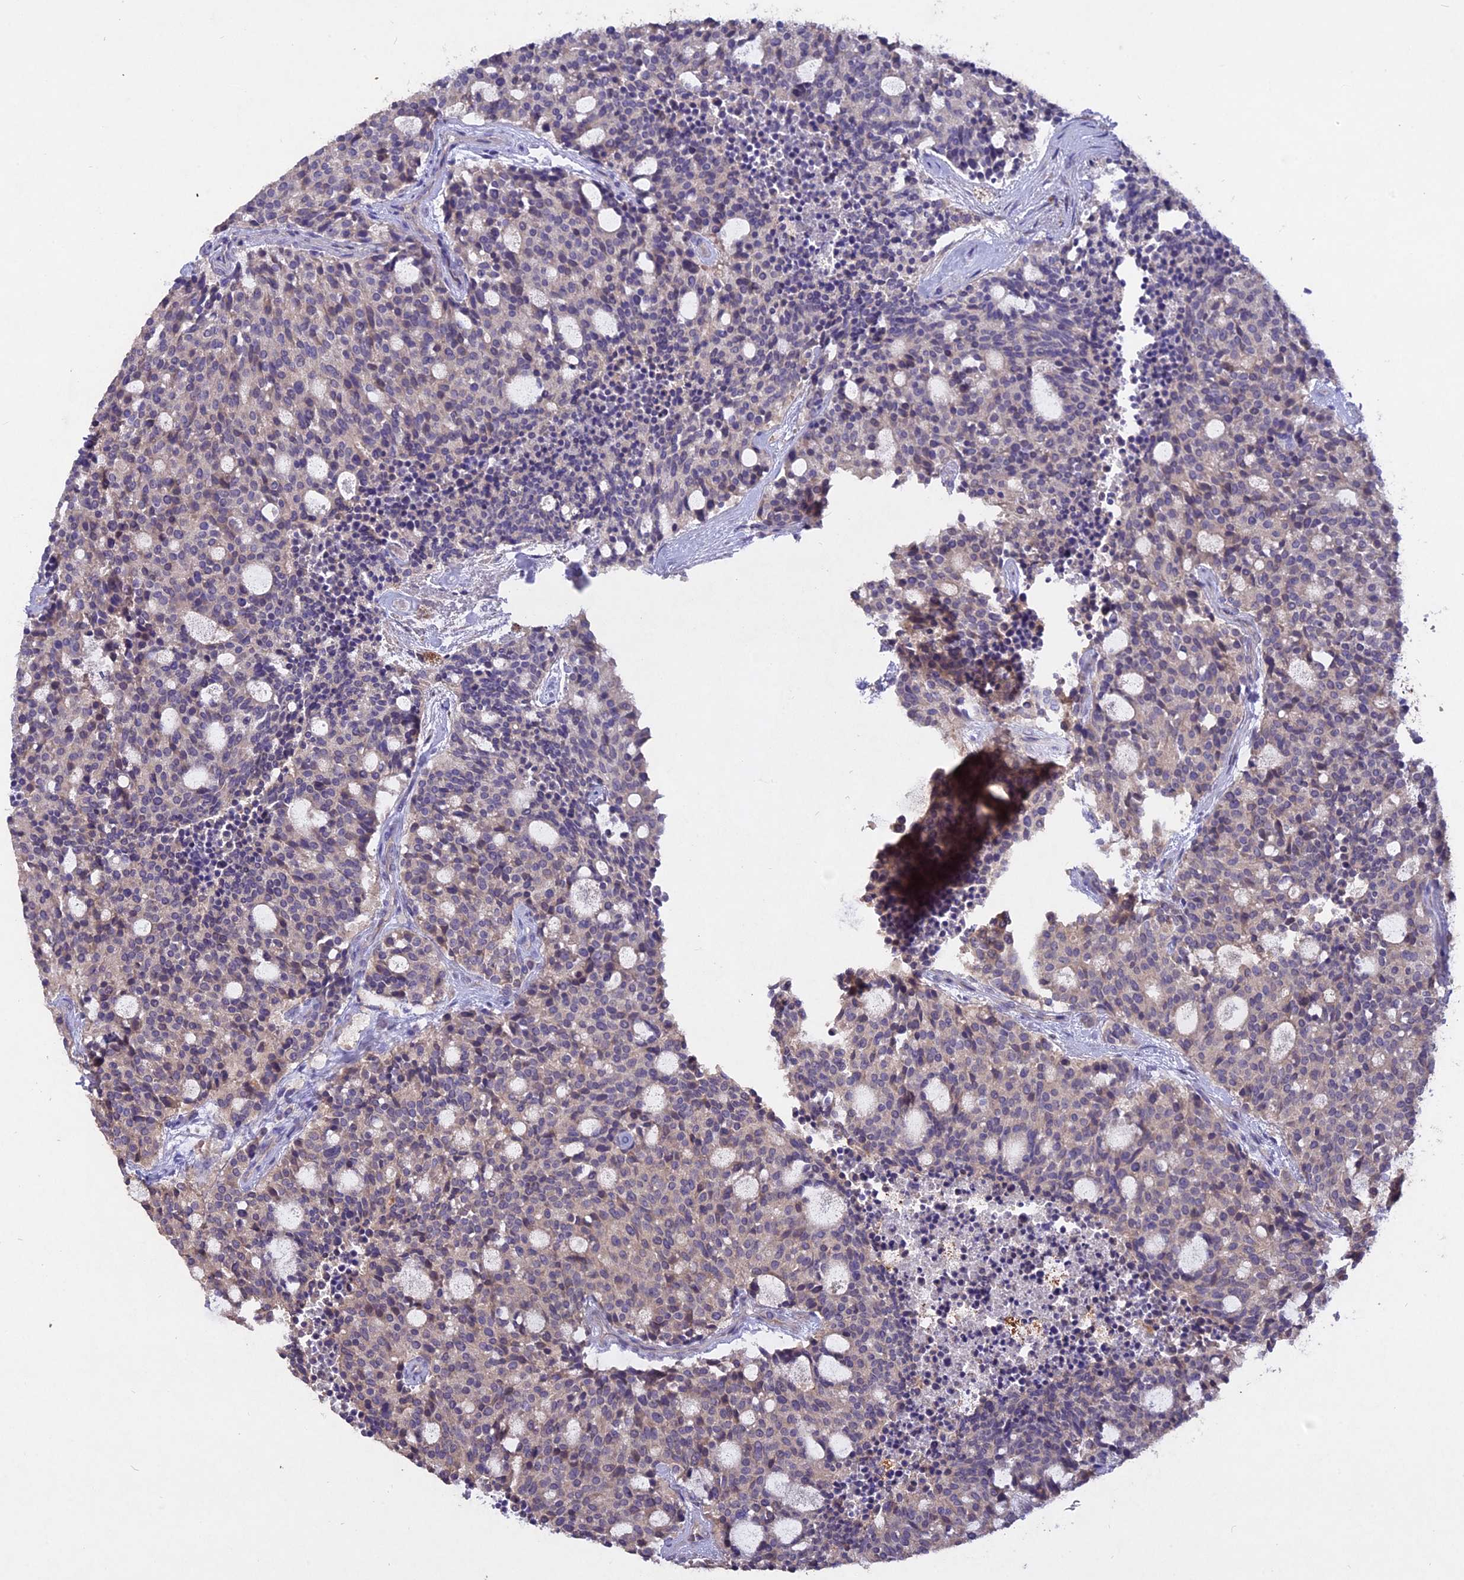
{"staining": {"intensity": "negative", "quantity": "none", "location": "none"}, "tissue": "carcinoid", "cell_type": "Tumor cells", "image_type": "cancer", "snomed": [{"axis": "morphology", "description": "Carcinoid, malignant, NOS"}, {"axis": "topography", "description": "Pancreas"}], "caption": "This is an IHC histopathology image of human malignant carcinoid. There is no staining in tumor cells.", "gene": "SLC26A4", "patient": {"sex": "female", "age": 54}}